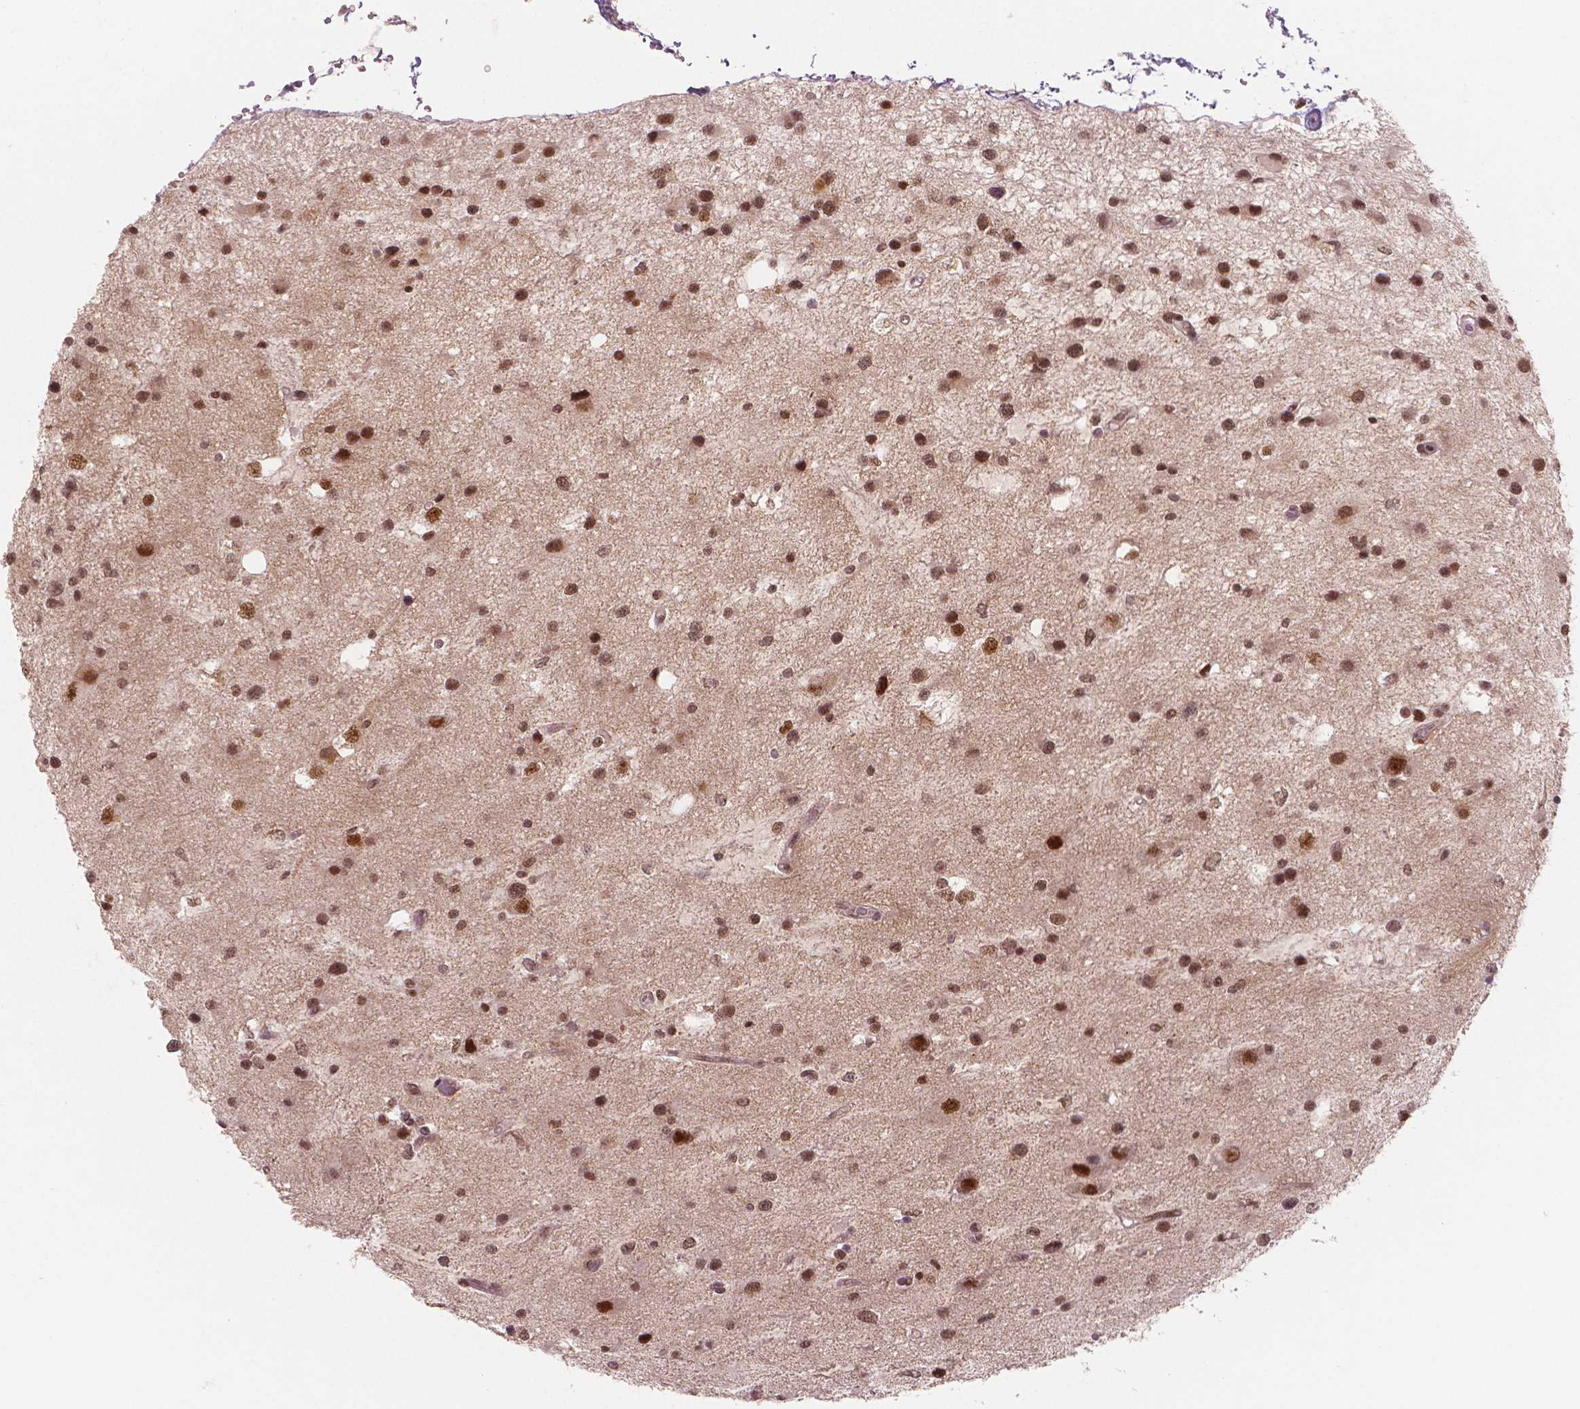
{"staining": {"intensity": "strong", "quantity": ">75%", "location": "nuclear"}, "tissue": "glioma", "cell_type": "Tumor cells", "image_type": "cancer", "snomed": [{"axis": "morphology", "description": "Glioma, malignant, Low grade"}, {"axis": "topography", "description": "Brain"}], "caption": "Immunohistochemical staining of glioma displays strong nuclear protein expression in about >75% of tumor cells. Nuclei are stained in blue.", "gene": "NSD2", "patient": {"sex": "female", "age": 32}}